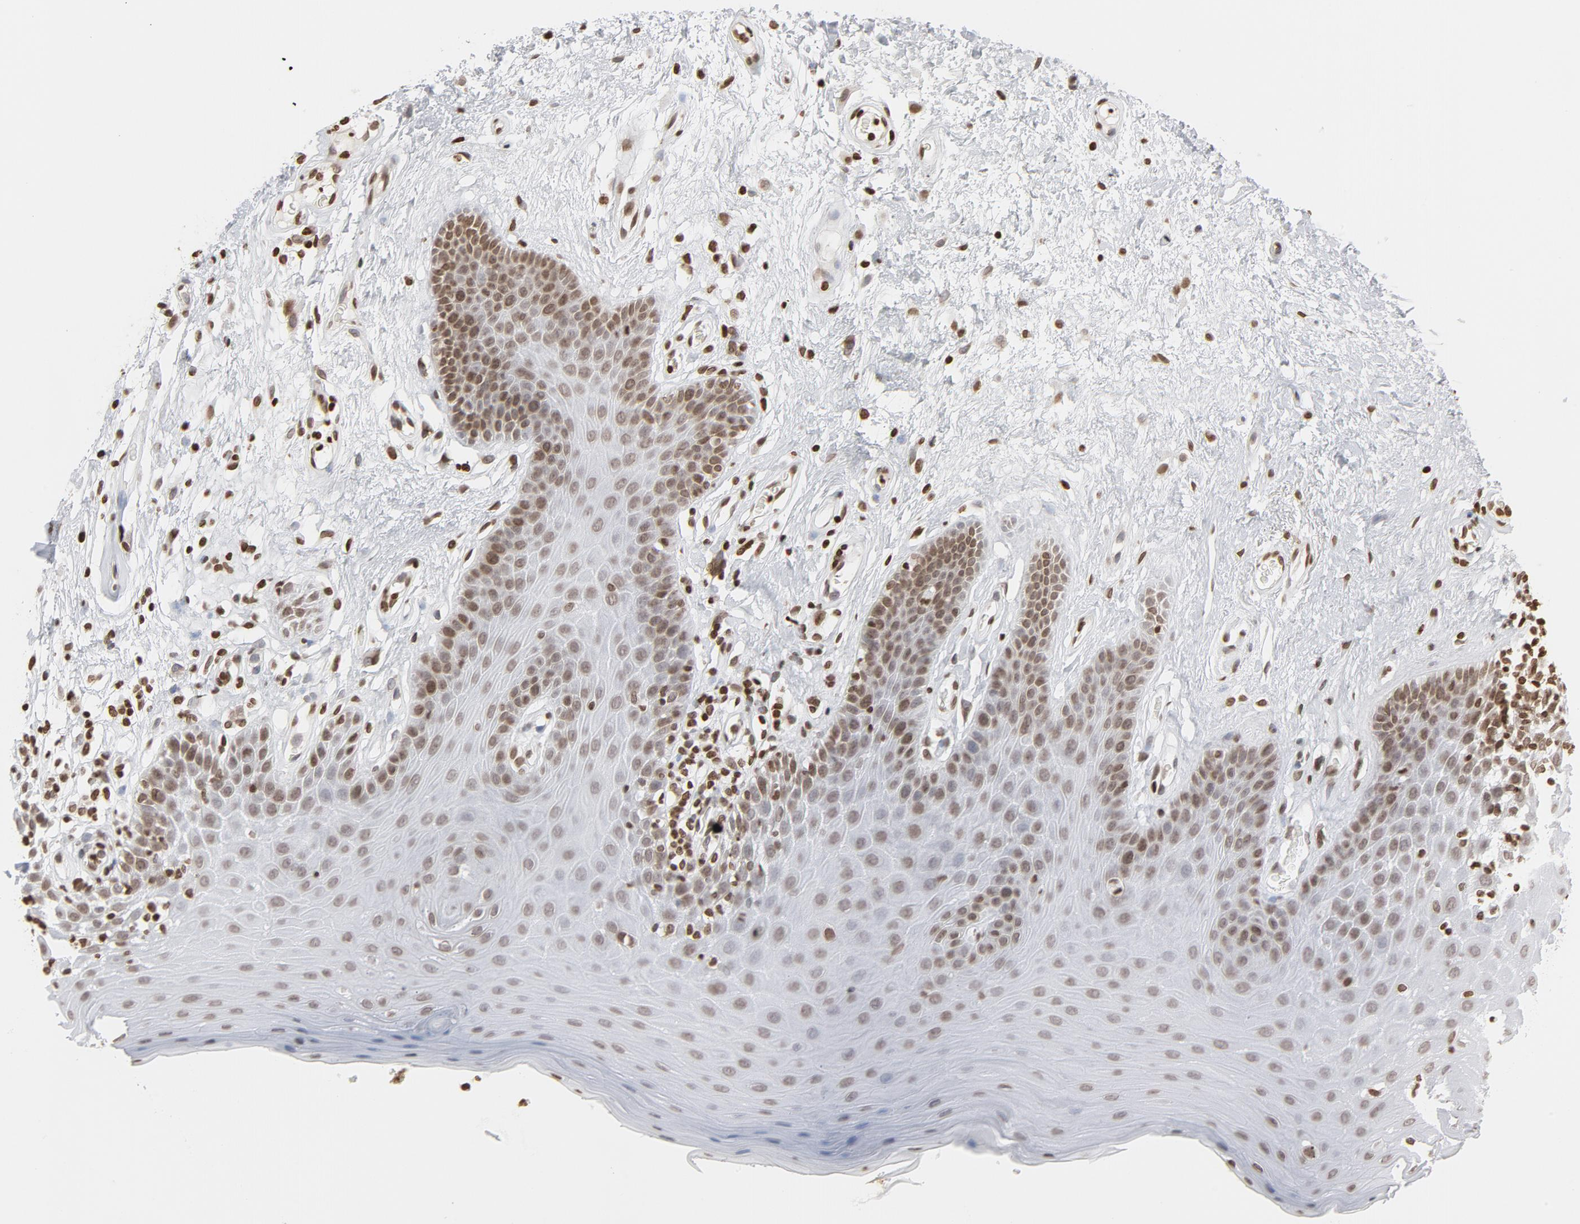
{"staining": {"intensity": "moderate", "quantity": ">75%", "location": "nuclear"}, "tissue": "oral mucosa", "cell_type": "Squamous epithelial cells", "image_type": "normal", "snomed": [{"axis": "morphology", "description": "Normal tissue, NOS"}, {"axis": "morphology", "description": "Squamous cell carcinoma, NOS"}, {"axis": "topography", "description": "Skeletal muscle"}, {"axis": "topography", "description": "Oral tissue"}, {"axis": "topography", "description": "Head-Neck"}], "caption": "DAB (3,3'-diaminobenzidine) immunohistochemical staining of benign human oral mucosa demonstrates moderate nuclear protein expression in approximately >75% of squamous epithelial cells.", "gene": "H2AC12", "patient": {"sex": "male", "age": 71}}